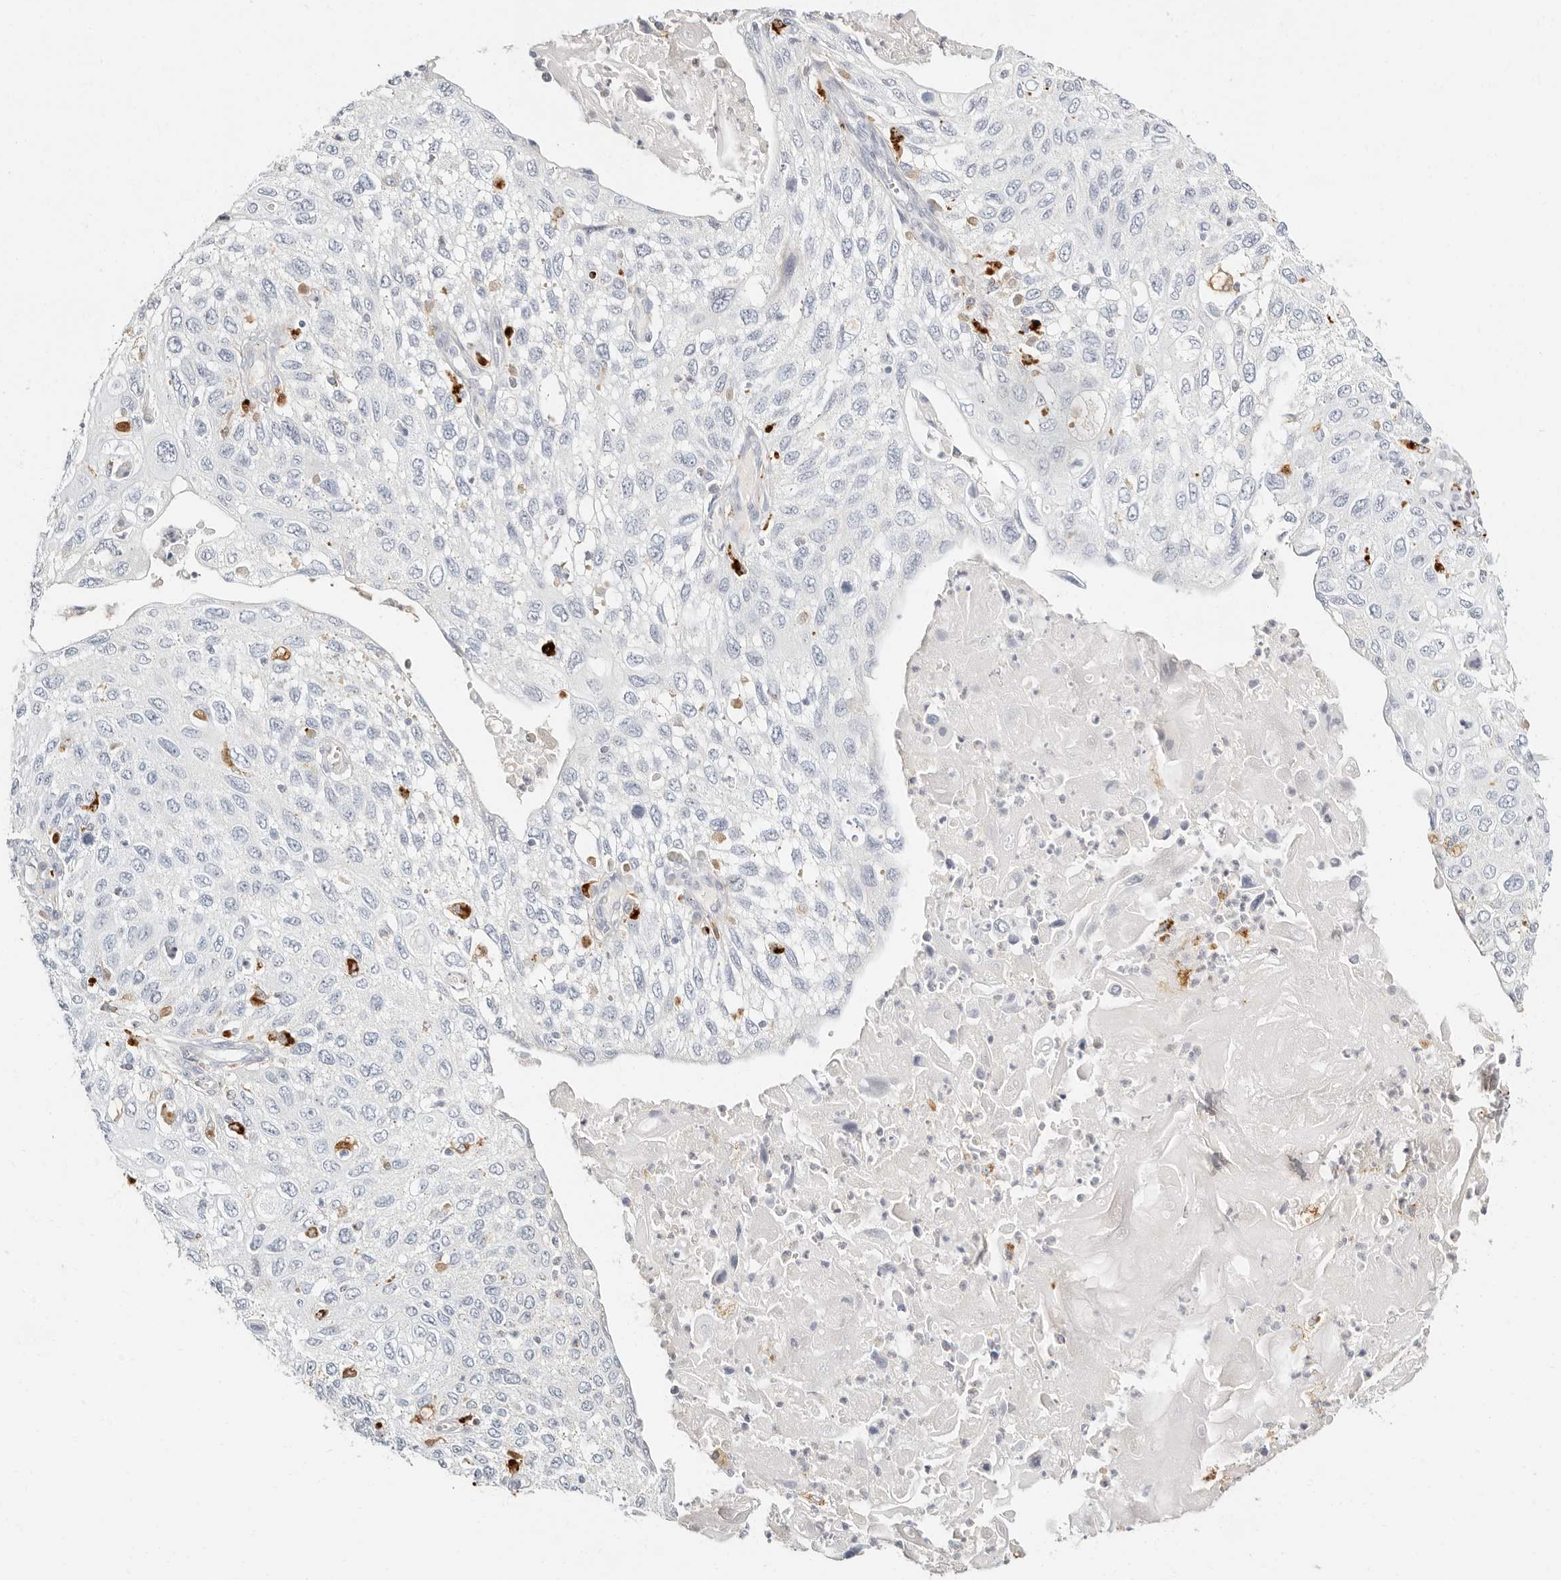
{"staining": {"intensity": "negative", "quantity": "none", "location": "none"}, "tissue": "cervical cancer", "cell_type": "Tumor cells", "image_type": "cancer", "snomed": [{"axis": "morphology", "description": "Squamous cell carcinoma, NOS"}, {"axis": "topography", "description": "Cervix"}], "caption": "The IHC histopathology image has no significant positivity in tumor cells of cervical cancer tissue.", "gene": "RNASET2", "patient": {"sex": "female", "age": 70}}